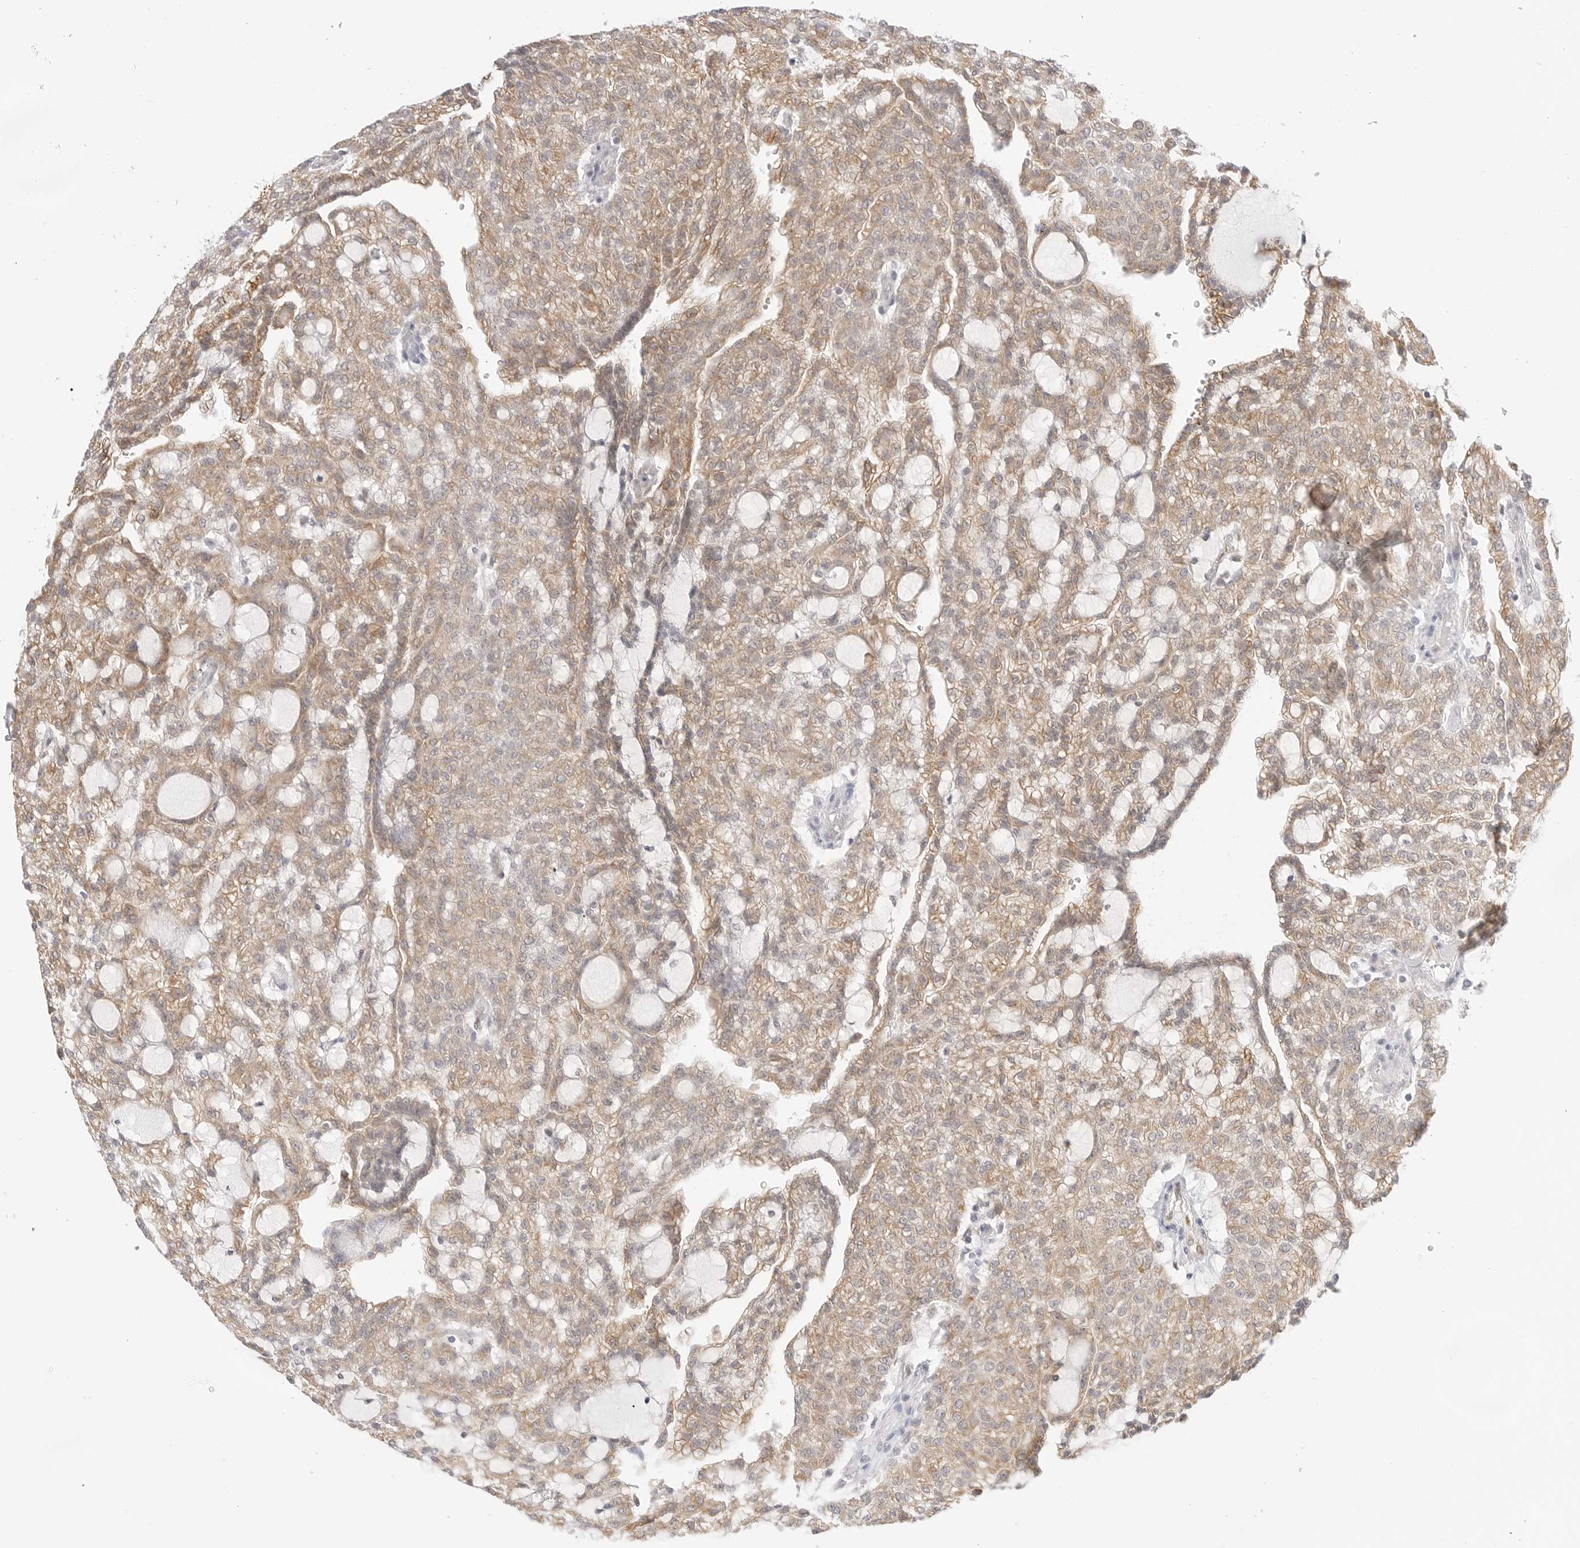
{"staining": {"intensity": "moderate", "quantity": ">75%", "location": "cytoplasmic/membranous"}, "tissue": "renal cancer", "cell_type": "Tumor cells", "image_type": "cancer", "snomed": [{"axis": "morphology", "description": "Adenocarcinoma, NOS"}, {"axis": "topography", "description": "Kidney"}], "caption": "The photomicrograph shows staining of renal adenocarcinoma, revealing moderate cytoplasmic/membranous protein staining (brown color) within tumor cells. Using DAB (brown) and hematoxylin (blue) stains, captured at high magnification using brightfield microscopy.", "gene": "THEM4", "patient": {"sex": "male", "age": 63}}